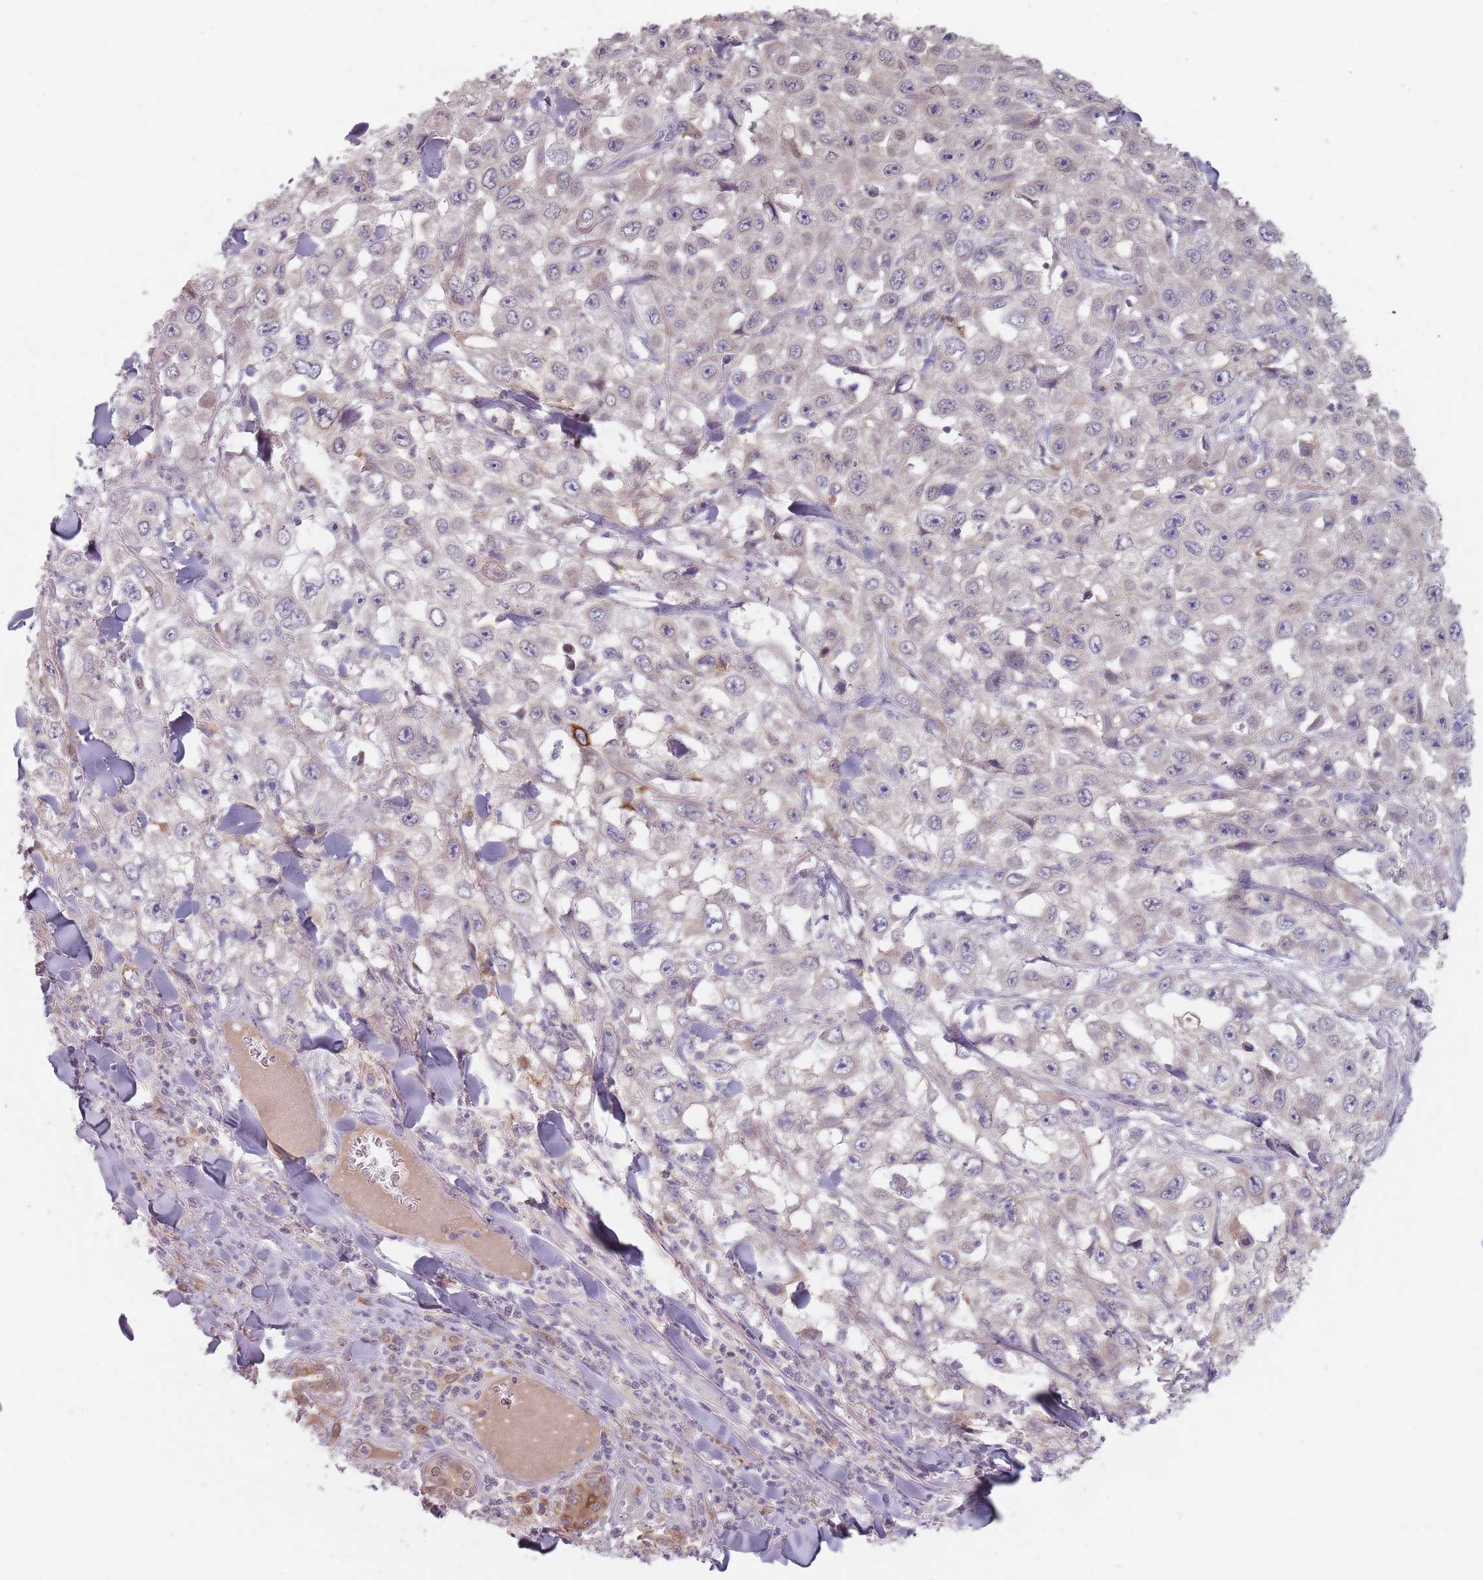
{"staining": {"intensity": "weak", "quantity": "<25%", "location": "cytoplasmic/membranous"}, "tissue": "skin cancer", "cell_type": "Tumor cells", "image_type": "cancer", "snomed": [{"axis": "morphology", "description": "Squamous cell carcinoma, NOS"}, {"axis": "topography", "description": "Skin"}], "caption": "Immunohistochemistry micrograph of neoplastic tissue: skin cancer (squamous cell carcinoma) stained with DAB (3,3'-diaminobenzidine) shows no significant protein staining in tumor cells.", "gene": "NAXE", "patient": {"sex": "male", "age": 82}}